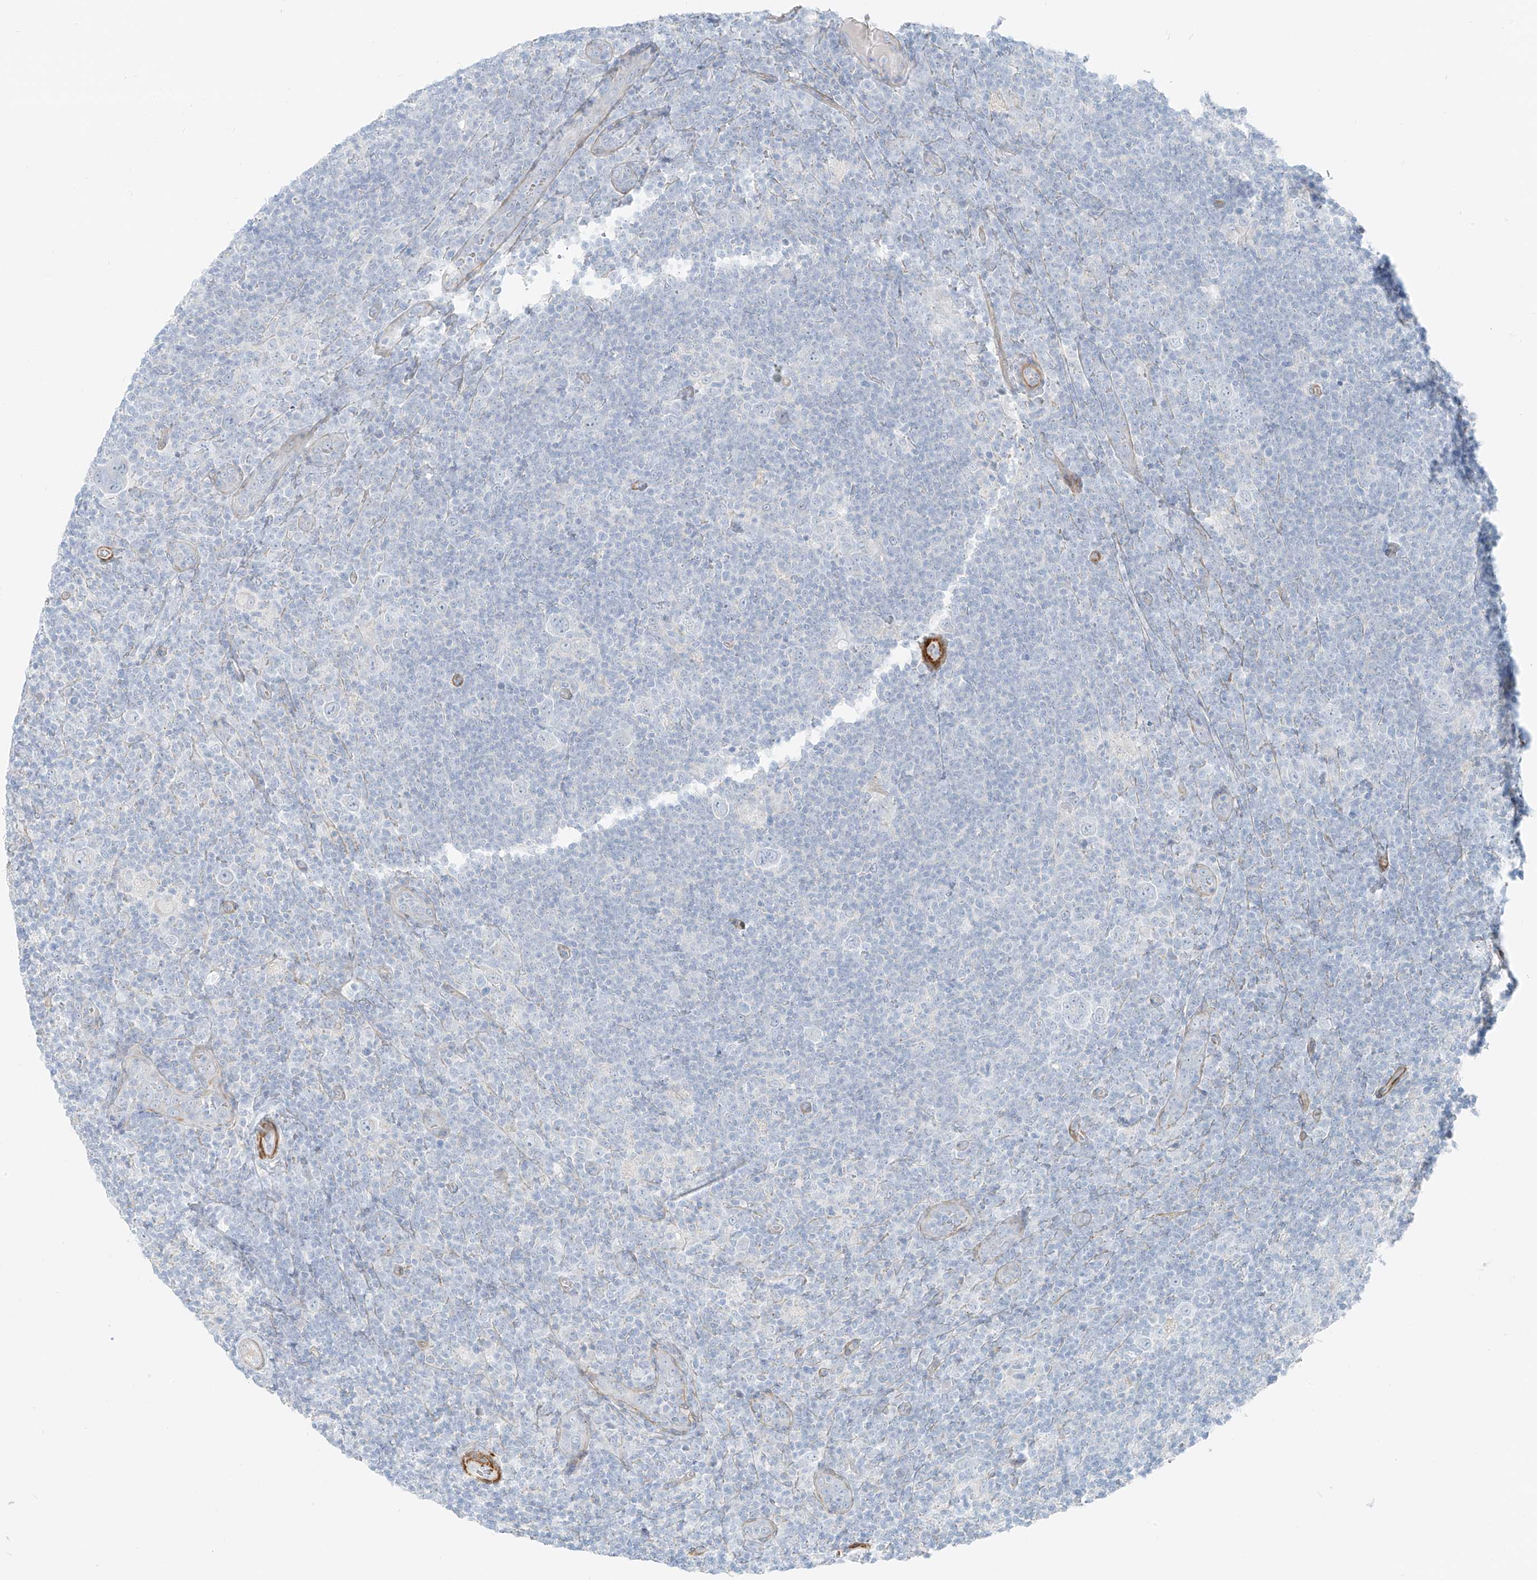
{"staining": {"intensity": "negative", "quantity": "none", "location": "none"}, "tissue": "lymphoma", "cell_type": "Tumor cells", "image_type": "cancer", "snomed": [{"axis": "morphology", "description": "Hodgkin's disease, NOS"}, {"axis": "topography", "description": "Lymph node"}], "caption": "There is no significant staining in tumor cells of lymphoma.", "gene": "SMCP", "patient": {"sex": "female", "age": 57}}